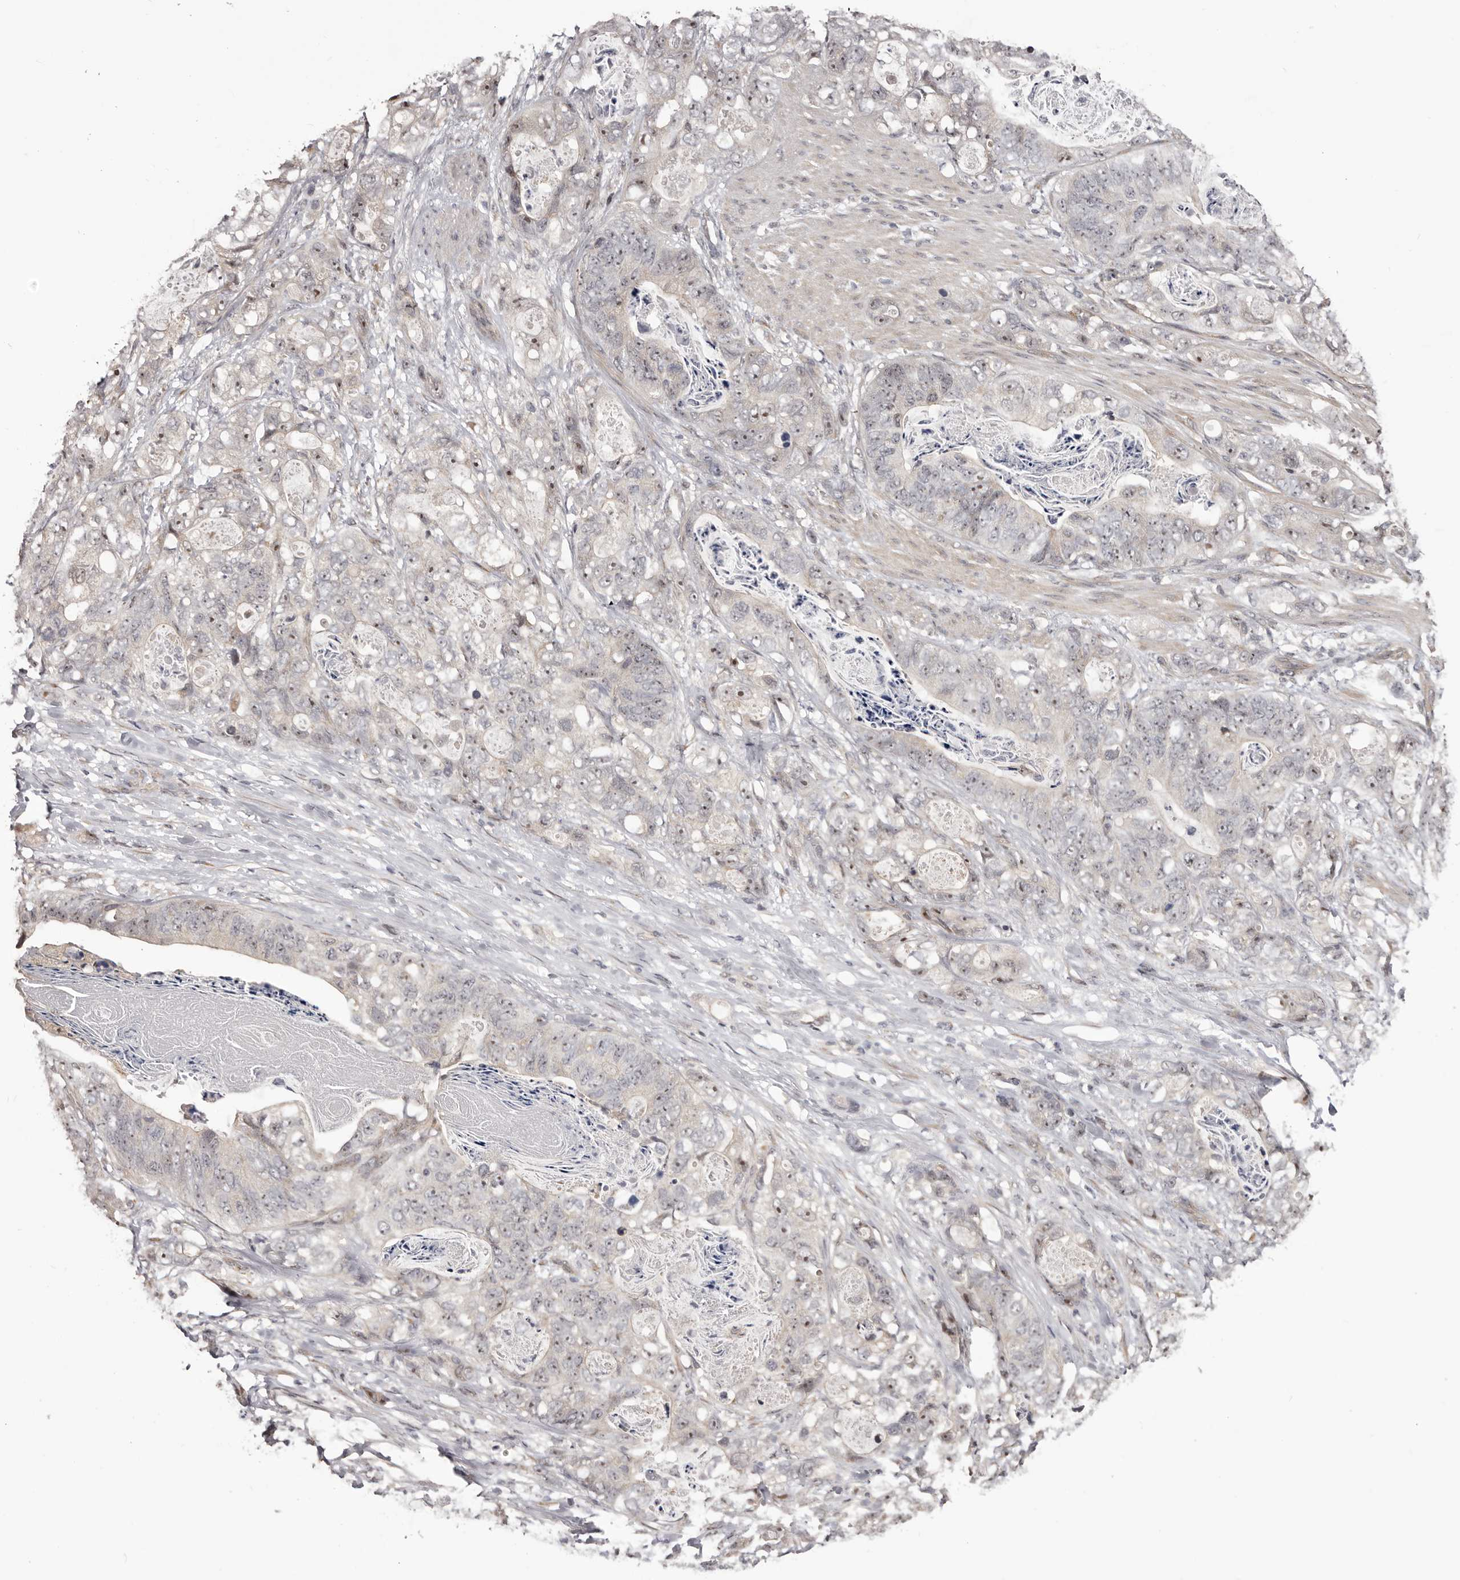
{"staining": {"intensity": "weak", "quantity": "25%-75%", "location": "nuclear"}, "tissue": "stomach cancer", "cell_type": "Tumor cells", "image_type": "cancer", "snomed": [{"axis": "morphology", "description": "Normal tissue, NOS"}, {"axis": "morphology", "description": "Adenocarcinoma, NOS"}, {"axis": "topography", "description": "Stomach"}], "caption": "Tumor cells show weak nuclear positivity in approximately 25%-75% of cells in stomach adenocarcinoma.", "gene": "NOL12", "patient": {"sex": "female", "age": 89}}